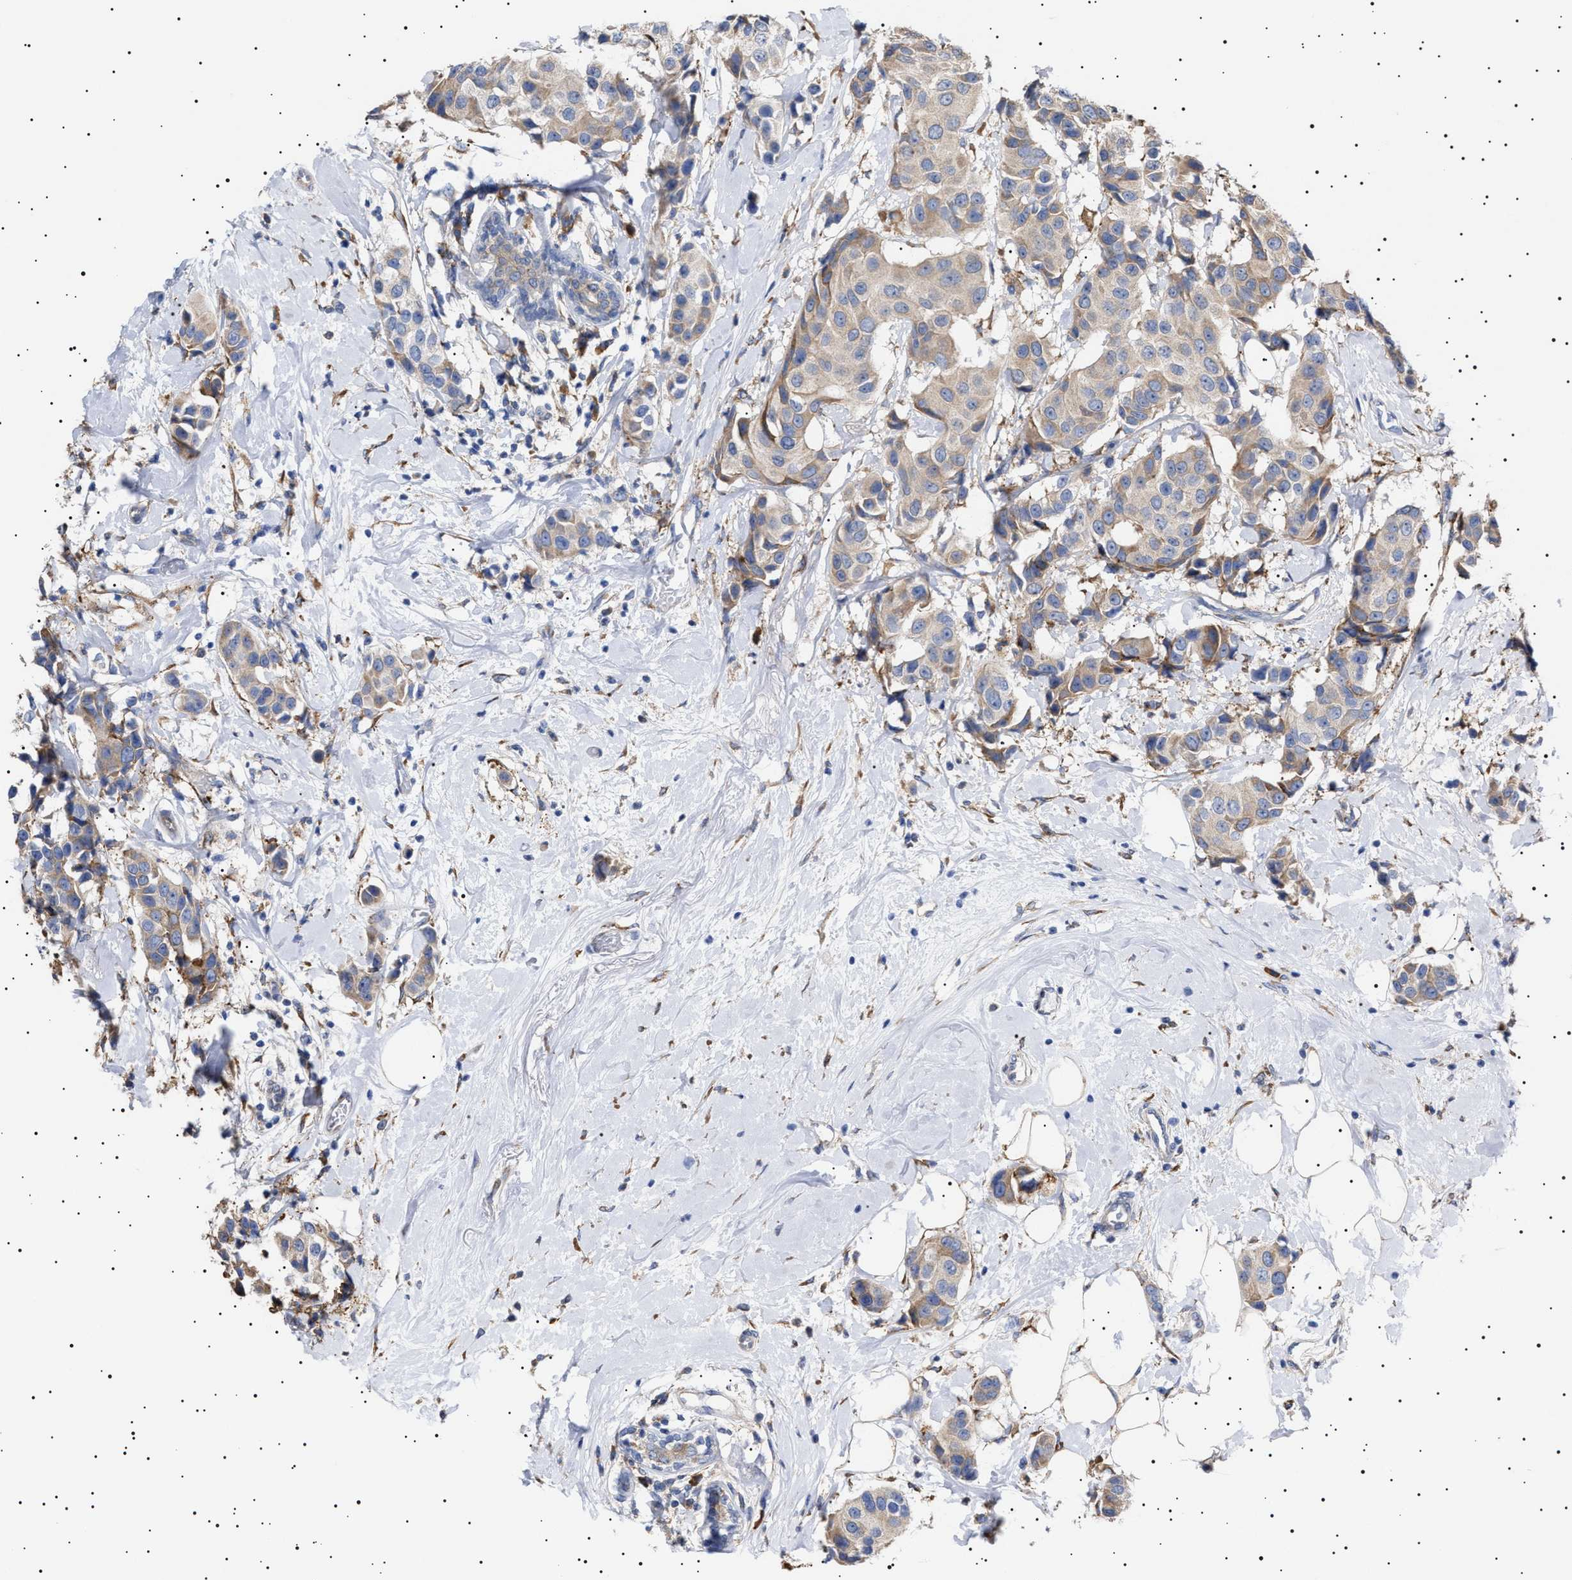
{"staining": {"intensity": "weak", "quantity": ">75%", "location": "cytoplasmic/membranous"}, "tissue": "breast cancer", "cell_type": "Tumor cells", "image_type": "cancer", "snomed": [{"axis": "morphology", "description": "Normal tissue, NOS"}, {"axis": "morphology", "description": "Duct carcinoma"}, {"axis": "topography", "description": "Breast"}], "caption": "Immunohistochemistry photomicrograph of neoplastic tissue: human intraductal carcinoma (breast) stained using immunohistochemistry shows low levels of weak protein expression localized specifically in the cytoplasmic/membranous of tumor cells, appearing as a cytoplasmic/membranous brown color.", "gene": "ERCC6L2", "patient": {"sex": "female", "age": 39}}